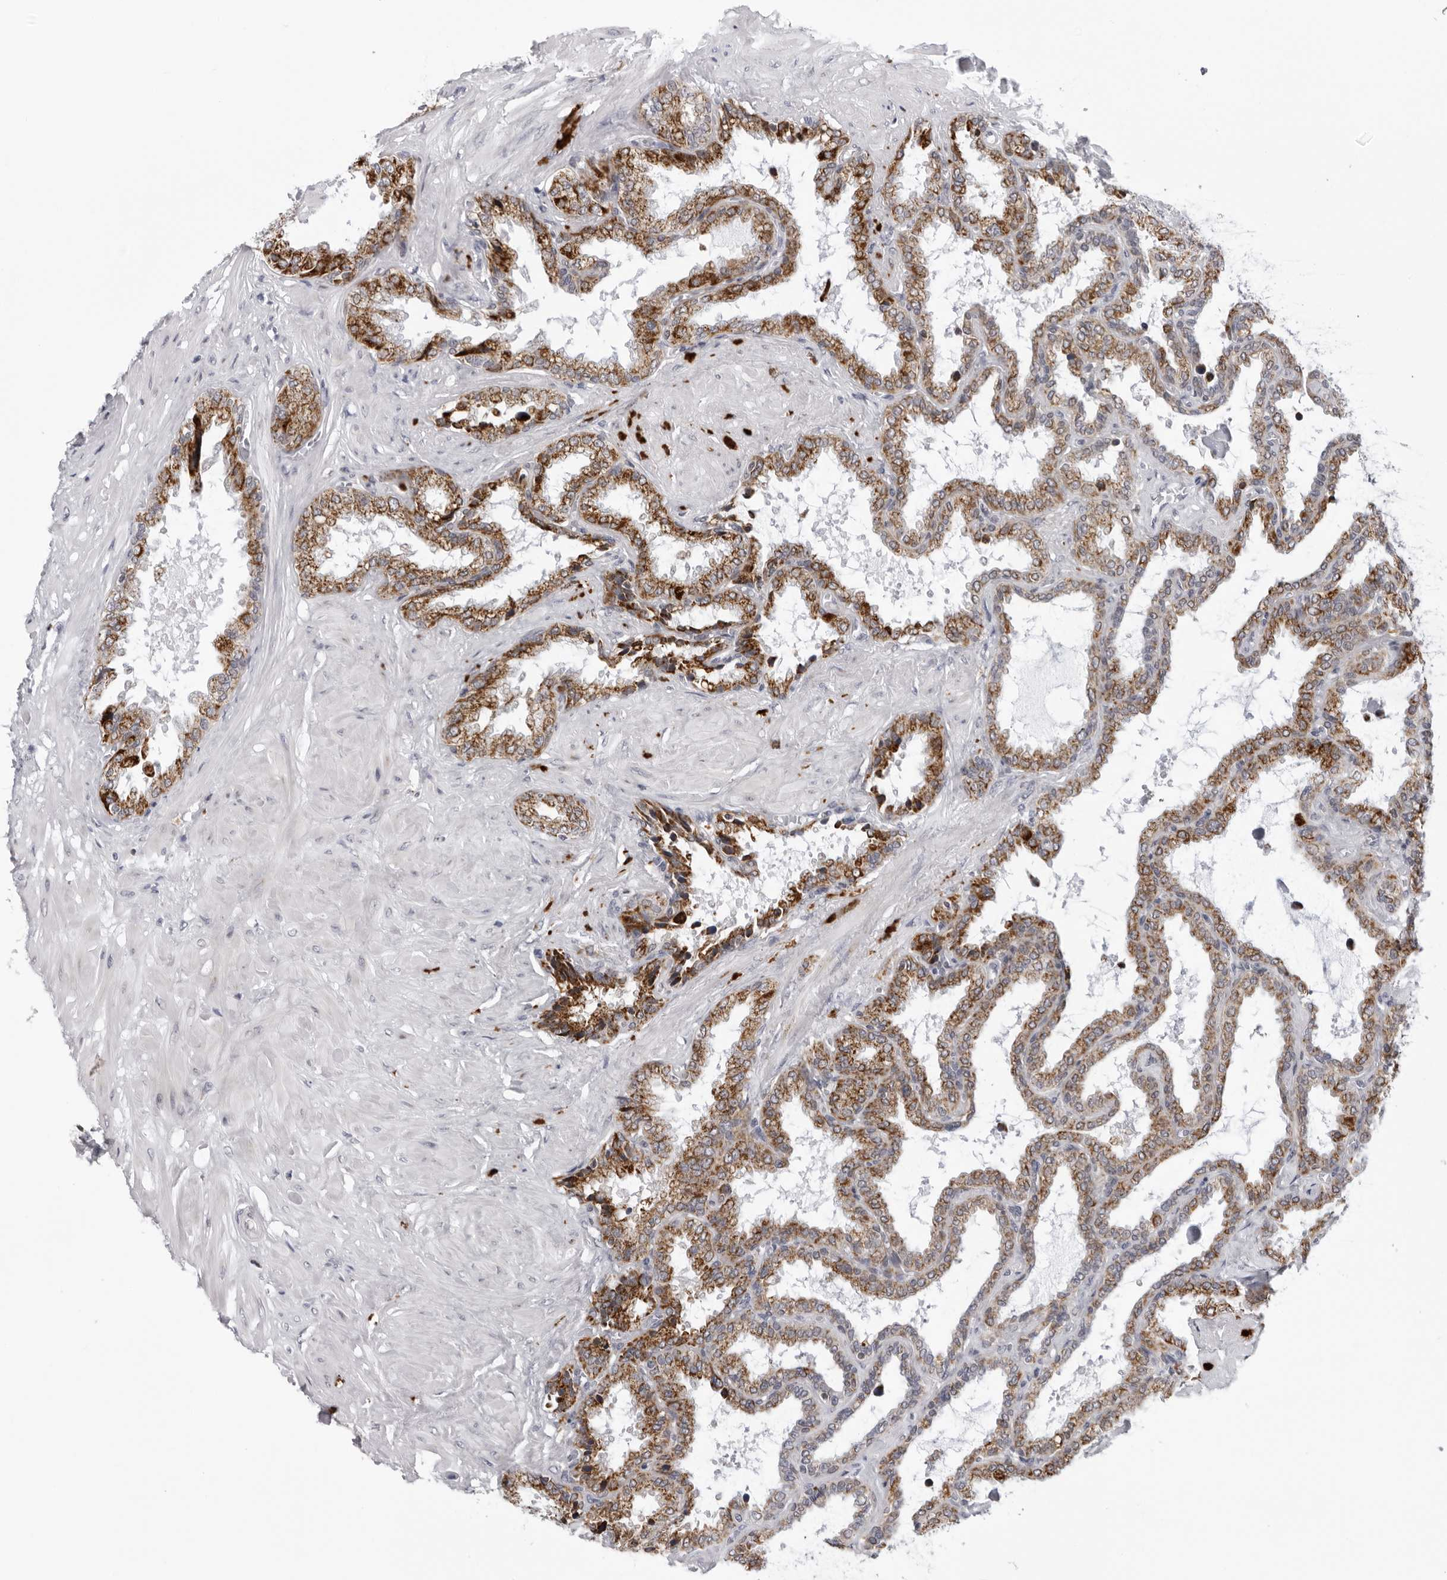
{"staining": {"intensity": "strong", "quantity": ">75%", "location": "cytoplasmic/membranous"}, "tissue": "seminal vesicle", "cell_type": "Glandular cells", "image_type": "normal", "snomed": [{"axis": "morphology", "description": "Normal tissue, NOS"}, {"axis": "topography", "description": "Seminal veicle"}], "caption": "A micrograph showing strong cytoplasmic/membranous staining in approximately >75% of glandular cells in benign seminal vesicle, as visualized by brown immunohistochemical staining.", "gene": "CPT2", "patient": {"sex": "male", "age": 46}}